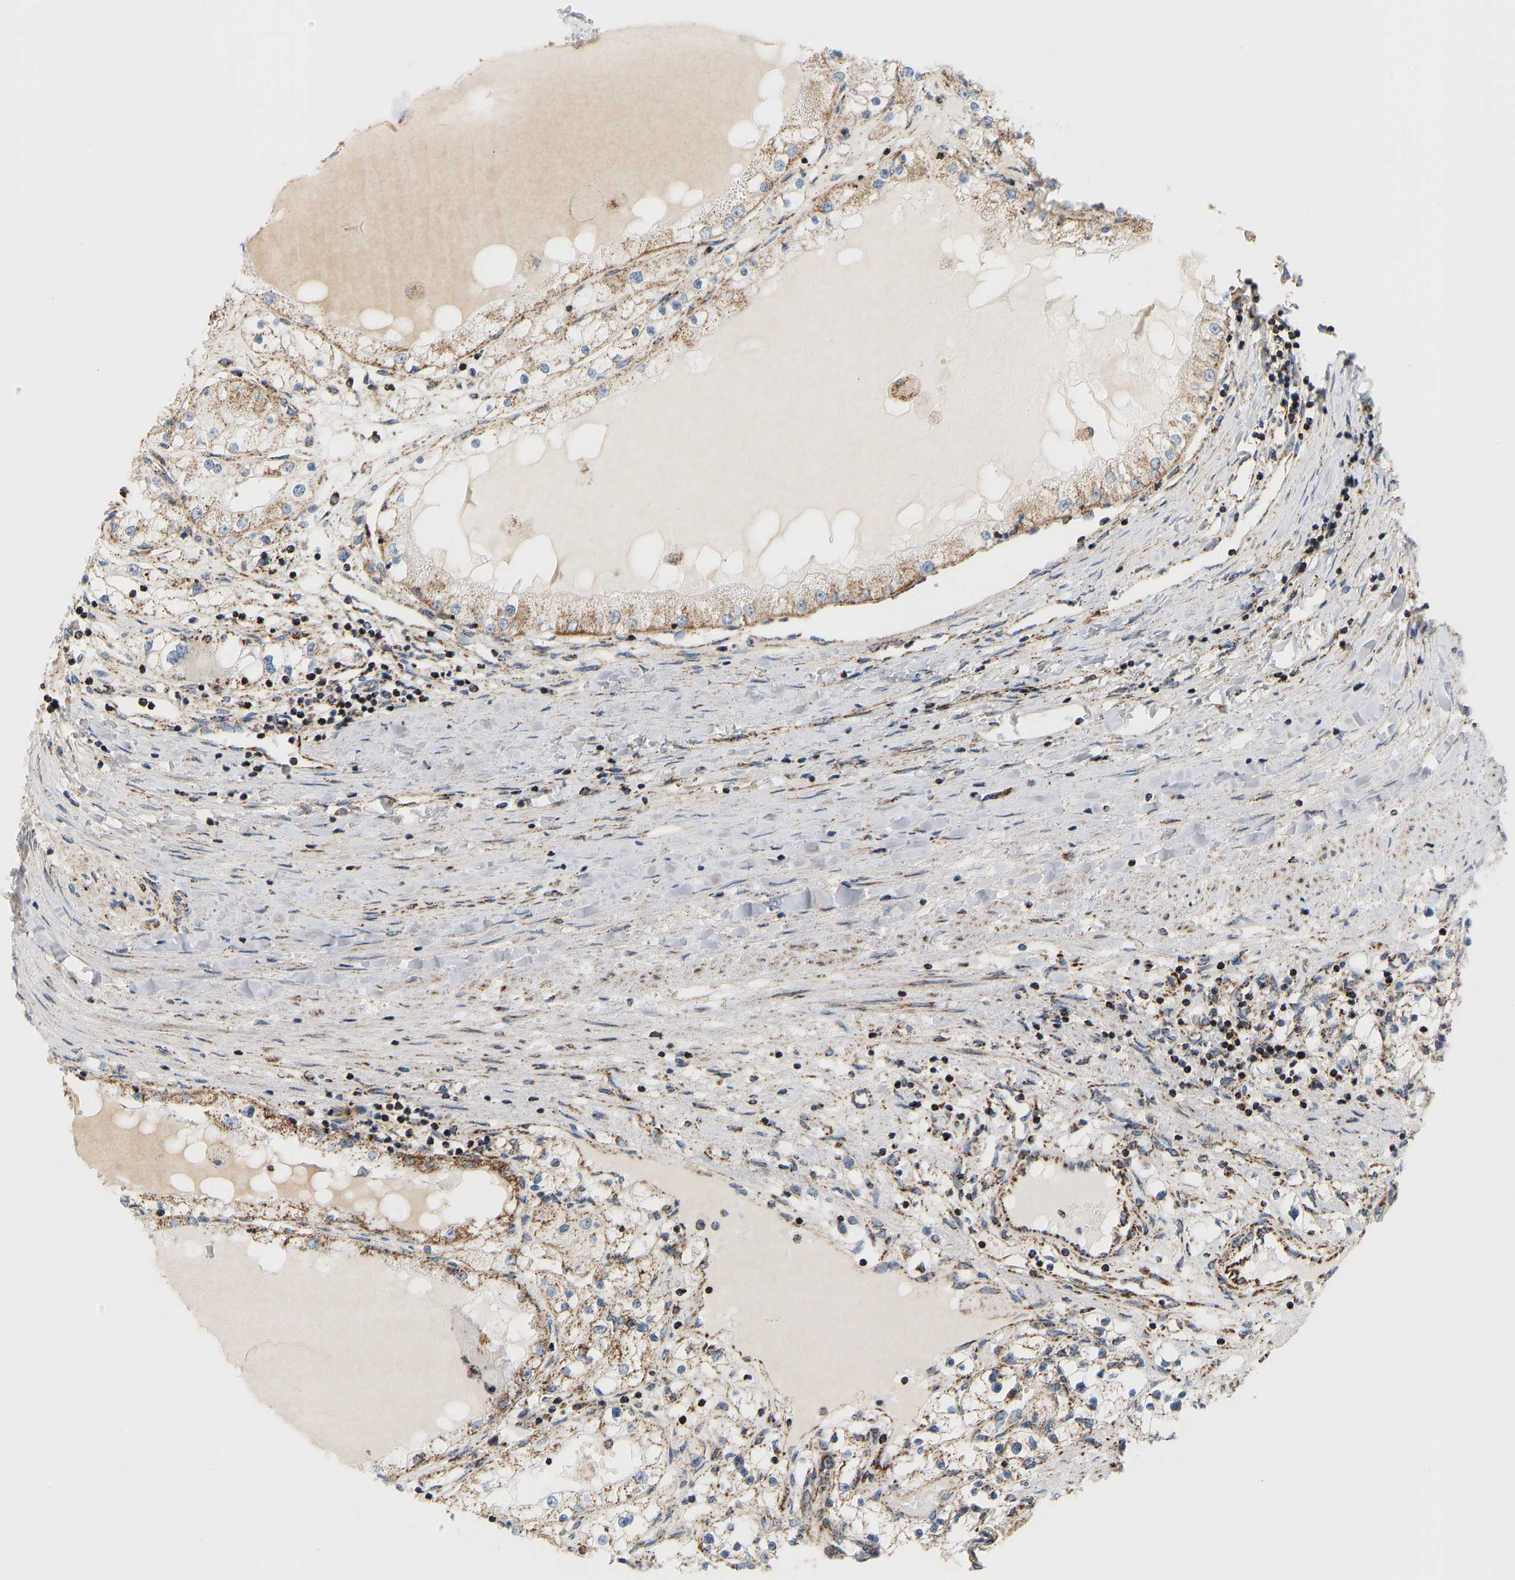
{"staining": {"intensity": "moderate", "quantity": ">75%", "location": "cytoplasmic/membranous"}, "tissue": "renal cancer", "cell_type": "Tumor cells", "image_type": "cancer", "snomed": [{"axis": "morphology", "description": "Adenocarcinoma, NOS"}, {"axis": "topography", "description": "Kidney"}], "caption": "Moderate cytoplasmic/membranous staining is seen in approximately >75% of tumor cells in renal adenocarcinoma.", "gene": "GPSM2", "patient": {"sex": "male", "age": 68}}